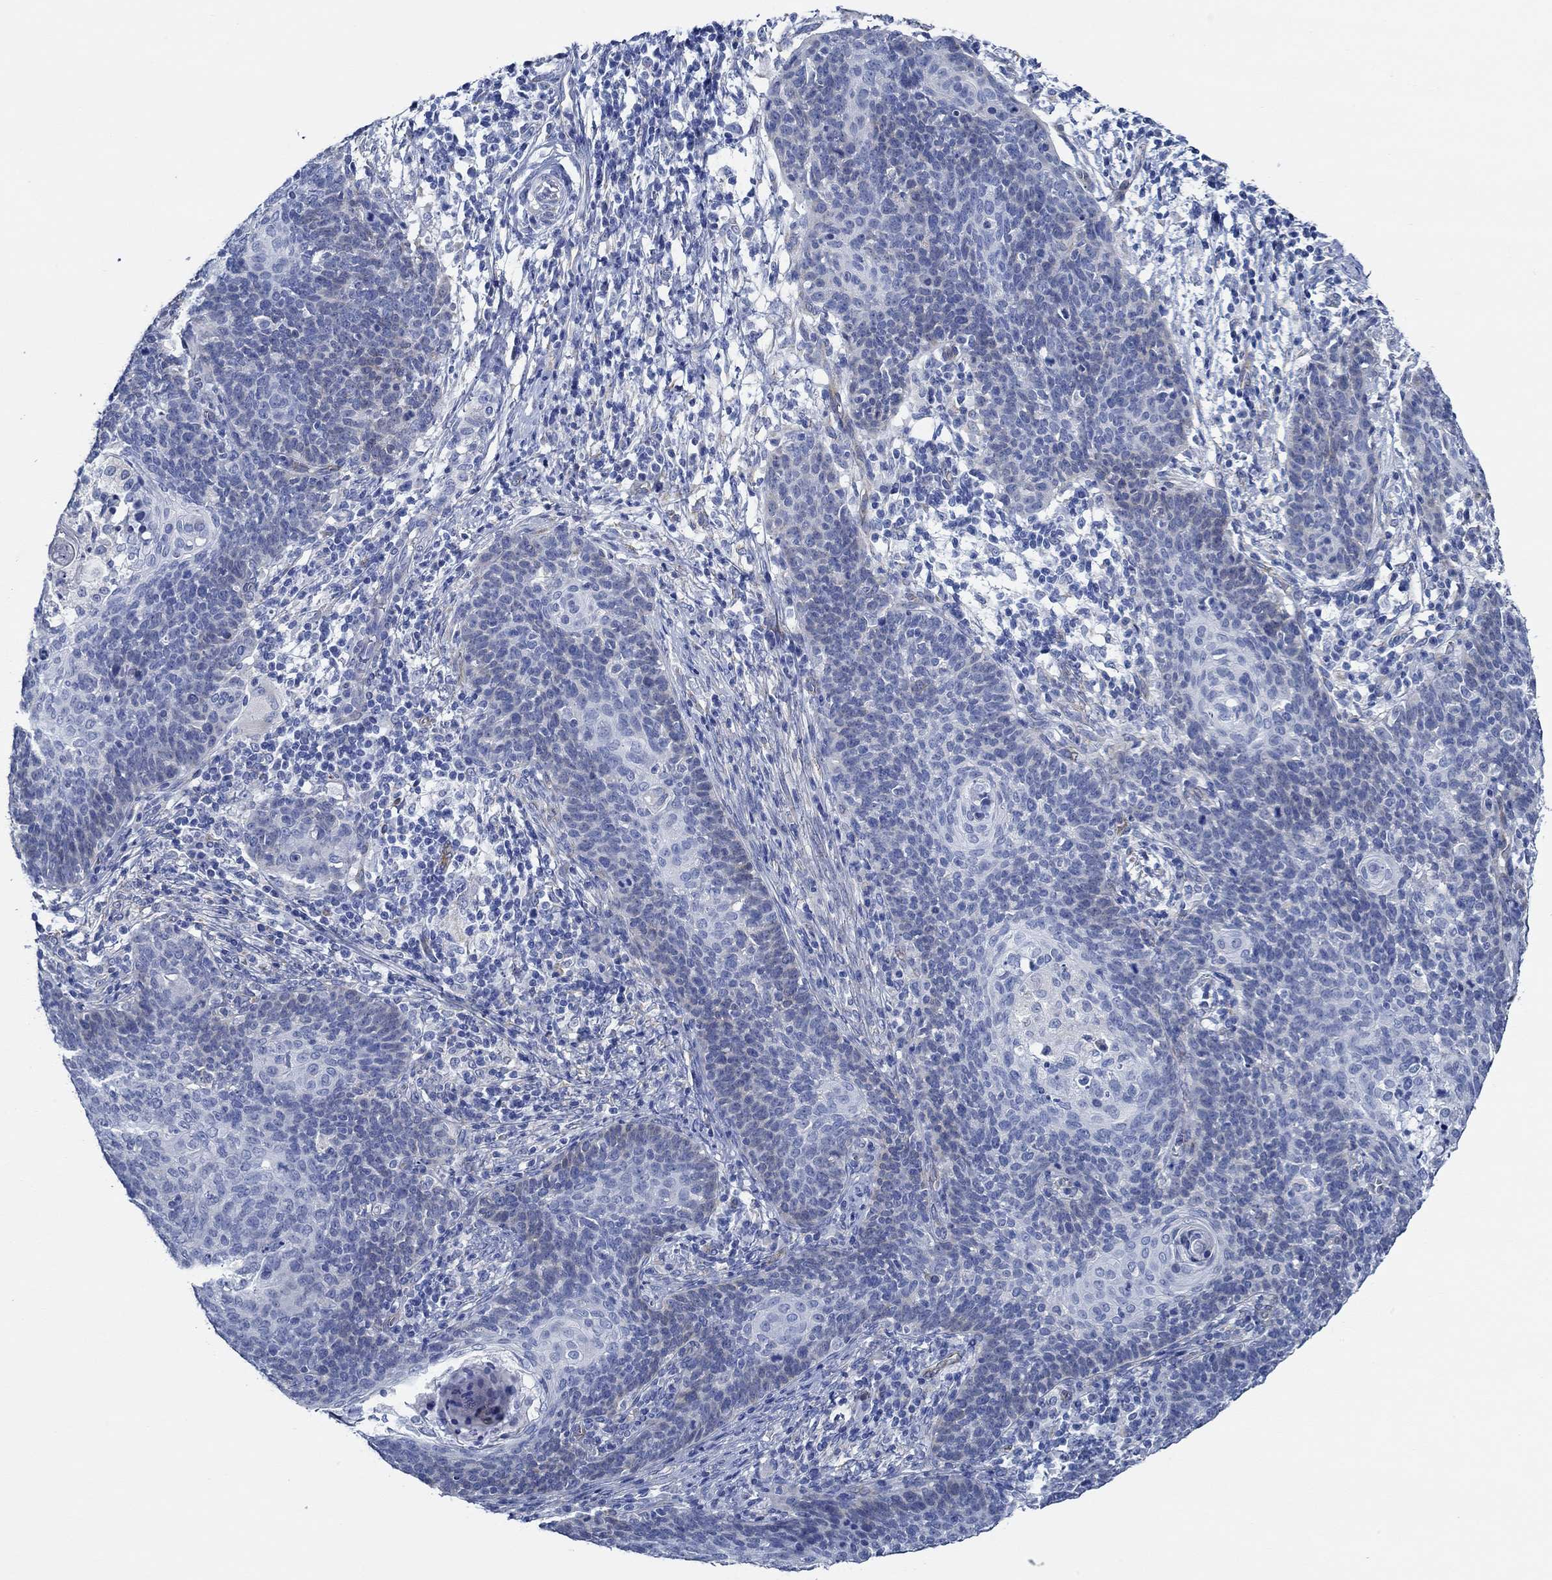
{"staining": {"intensity": "moderate", "quantity": "<25%", "location": "cytoplasmic/membranous"}, "tissue": "cervical cancer", "cell_type": "Tumor cells", "image_type": "cancer", "snomed": [{"axis": "morphology", "description": "Squamous cell carcinoma, NOS"}, {"axis": "topography", "description": "Cervix"}], "caption": "High-magnification brightfield microscopy of cervical squamous cell carcinoma stained with DAB (brown) and counterstained with hematoxylin (blue). tumor cells exhibit moderate cytoplasmic/membranous positivity is identified in about<25% of cells.", "gene": "HECW2", "patient": {"sex": "female", "age": 39}}